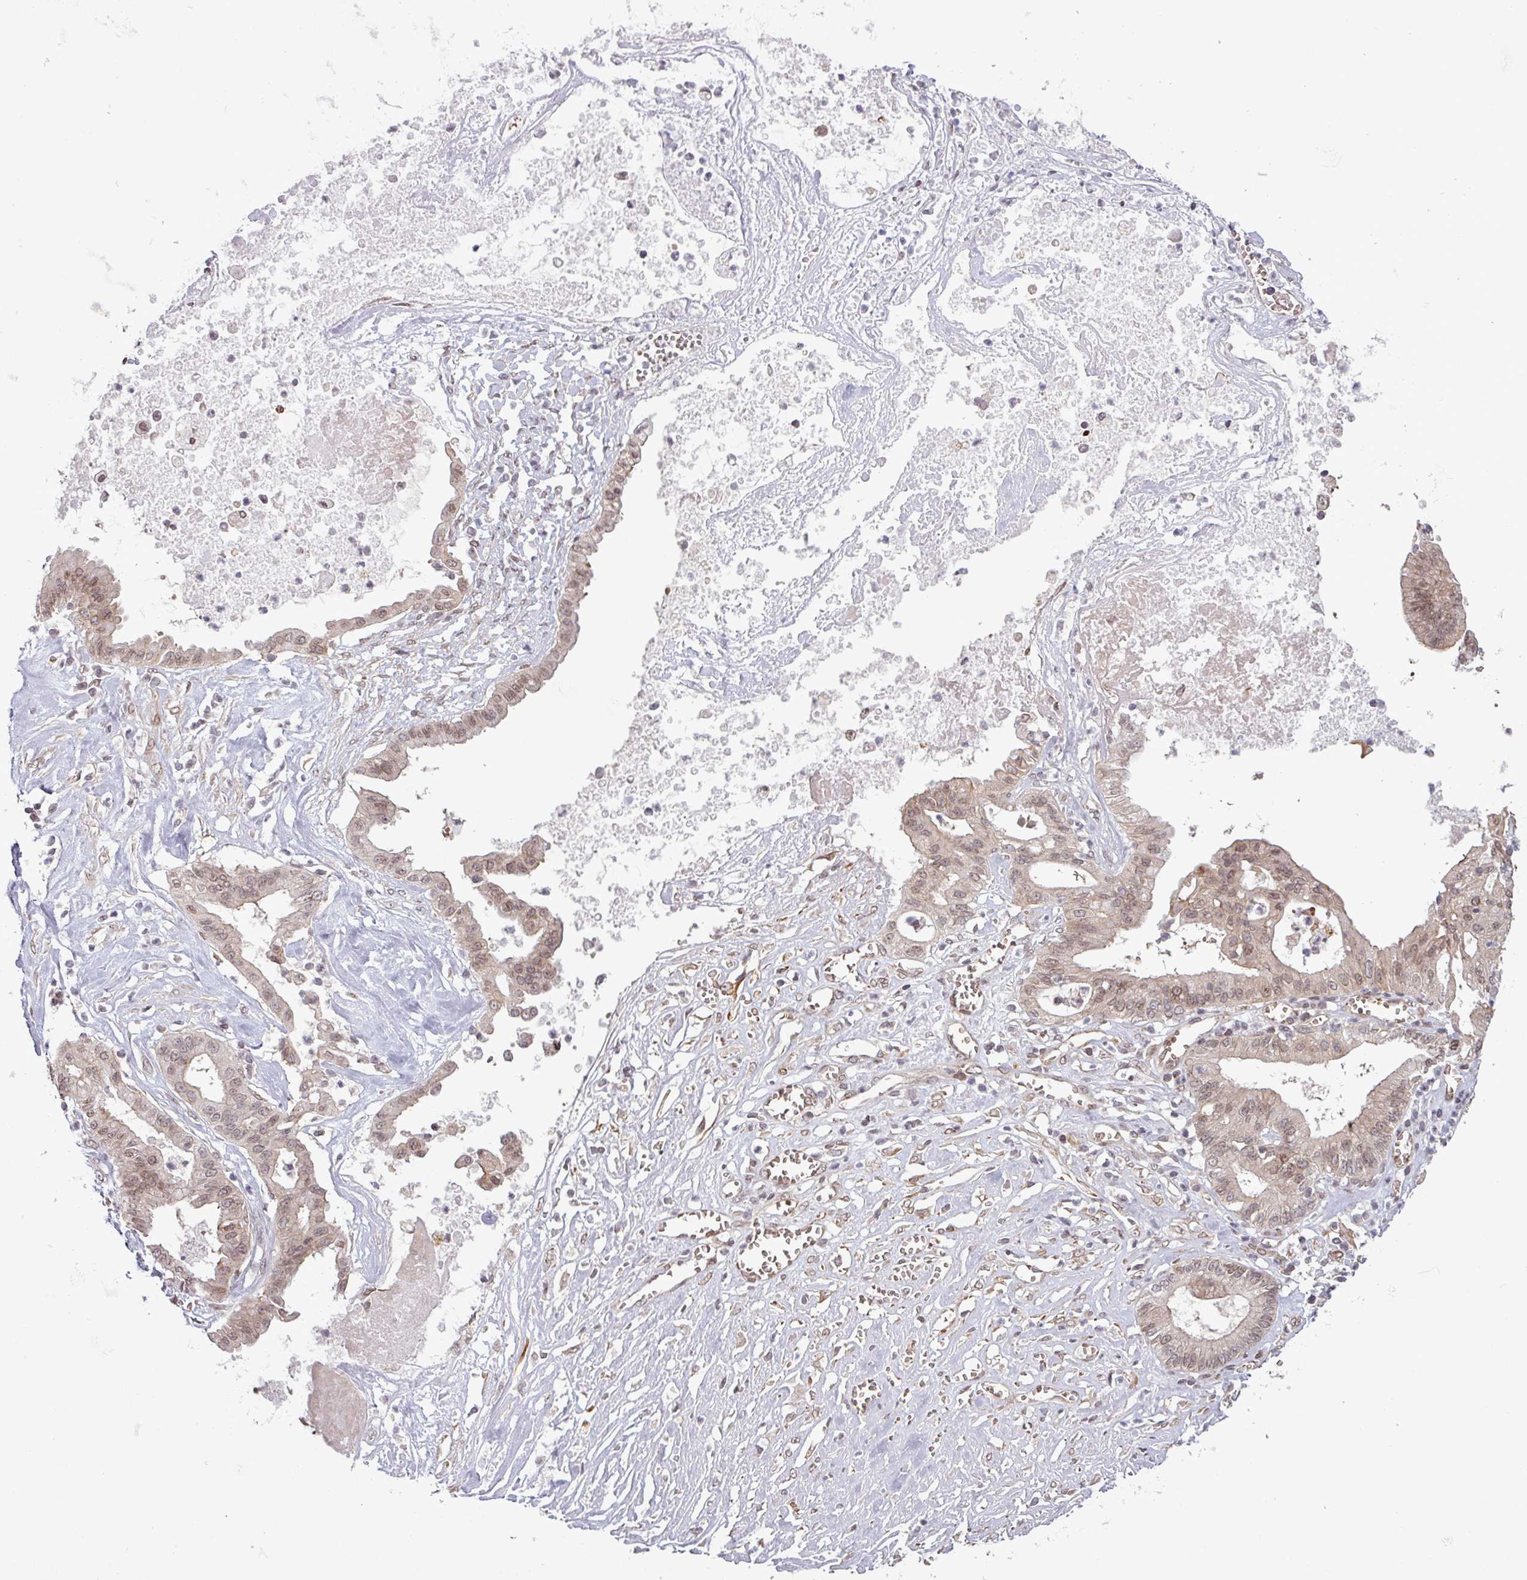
{"staining": {"intensity": "weak", "quantity": ">75%", "location": "cytoplasmic/membranous,nuclear"}, "tissue": "ovarian cancer", "cell_type": "Tumor cells", "image_type": "cancer", "snomed": [{"axis": "morphology", "description": "Cystadenocarcinoma, mucinous, NOS"}, {"axis": "topography", "description": "Ovary"}], "caption": "Ovarian mucinous cystadenocarcinoma stained with immunohistochemistry exhibits weak cytoplasmic/membranous and nuclear staining in about >75% of tumor cells.", "gene": "RBM4B", "patient": {"sex": "female", "age": 70}}